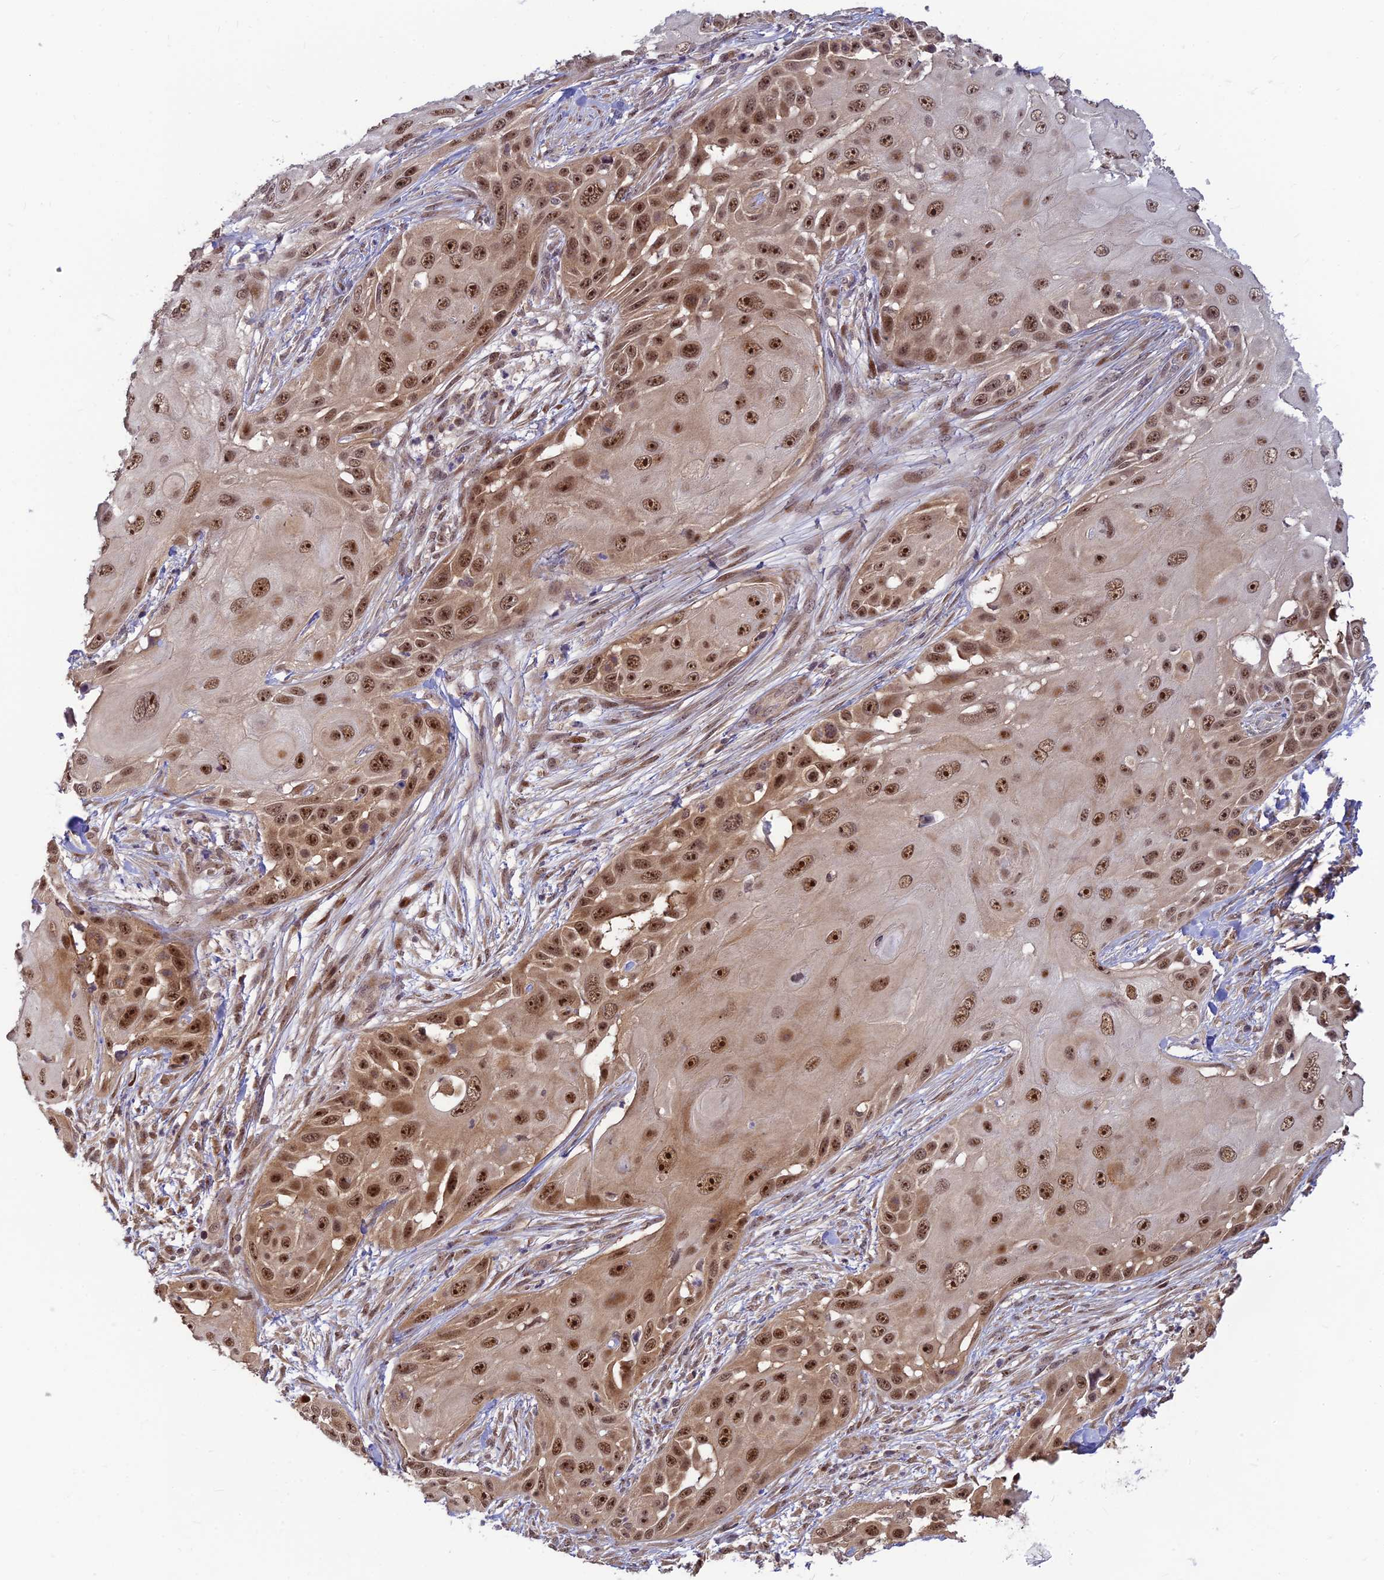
{"staining": {"intensity": "moderate", "quantity": ">75%", "location": "nuclear"}, "tissue": "skin cancer", "cell_type": "Tumor cells", "image_type": "cancer", "snomed": [{"axis": "morphology", "description": "Squamous cell carcinoma, NOS"}, {"axis": "topography", "description": "Skin"}], "caption": "Skin cancer stained with a brown dye exhibits moderate nuclear positive expression in approximately >75% of tumor cells.", "gene": "ASPDH", "patient": {"sex": "female", "age": 44}}